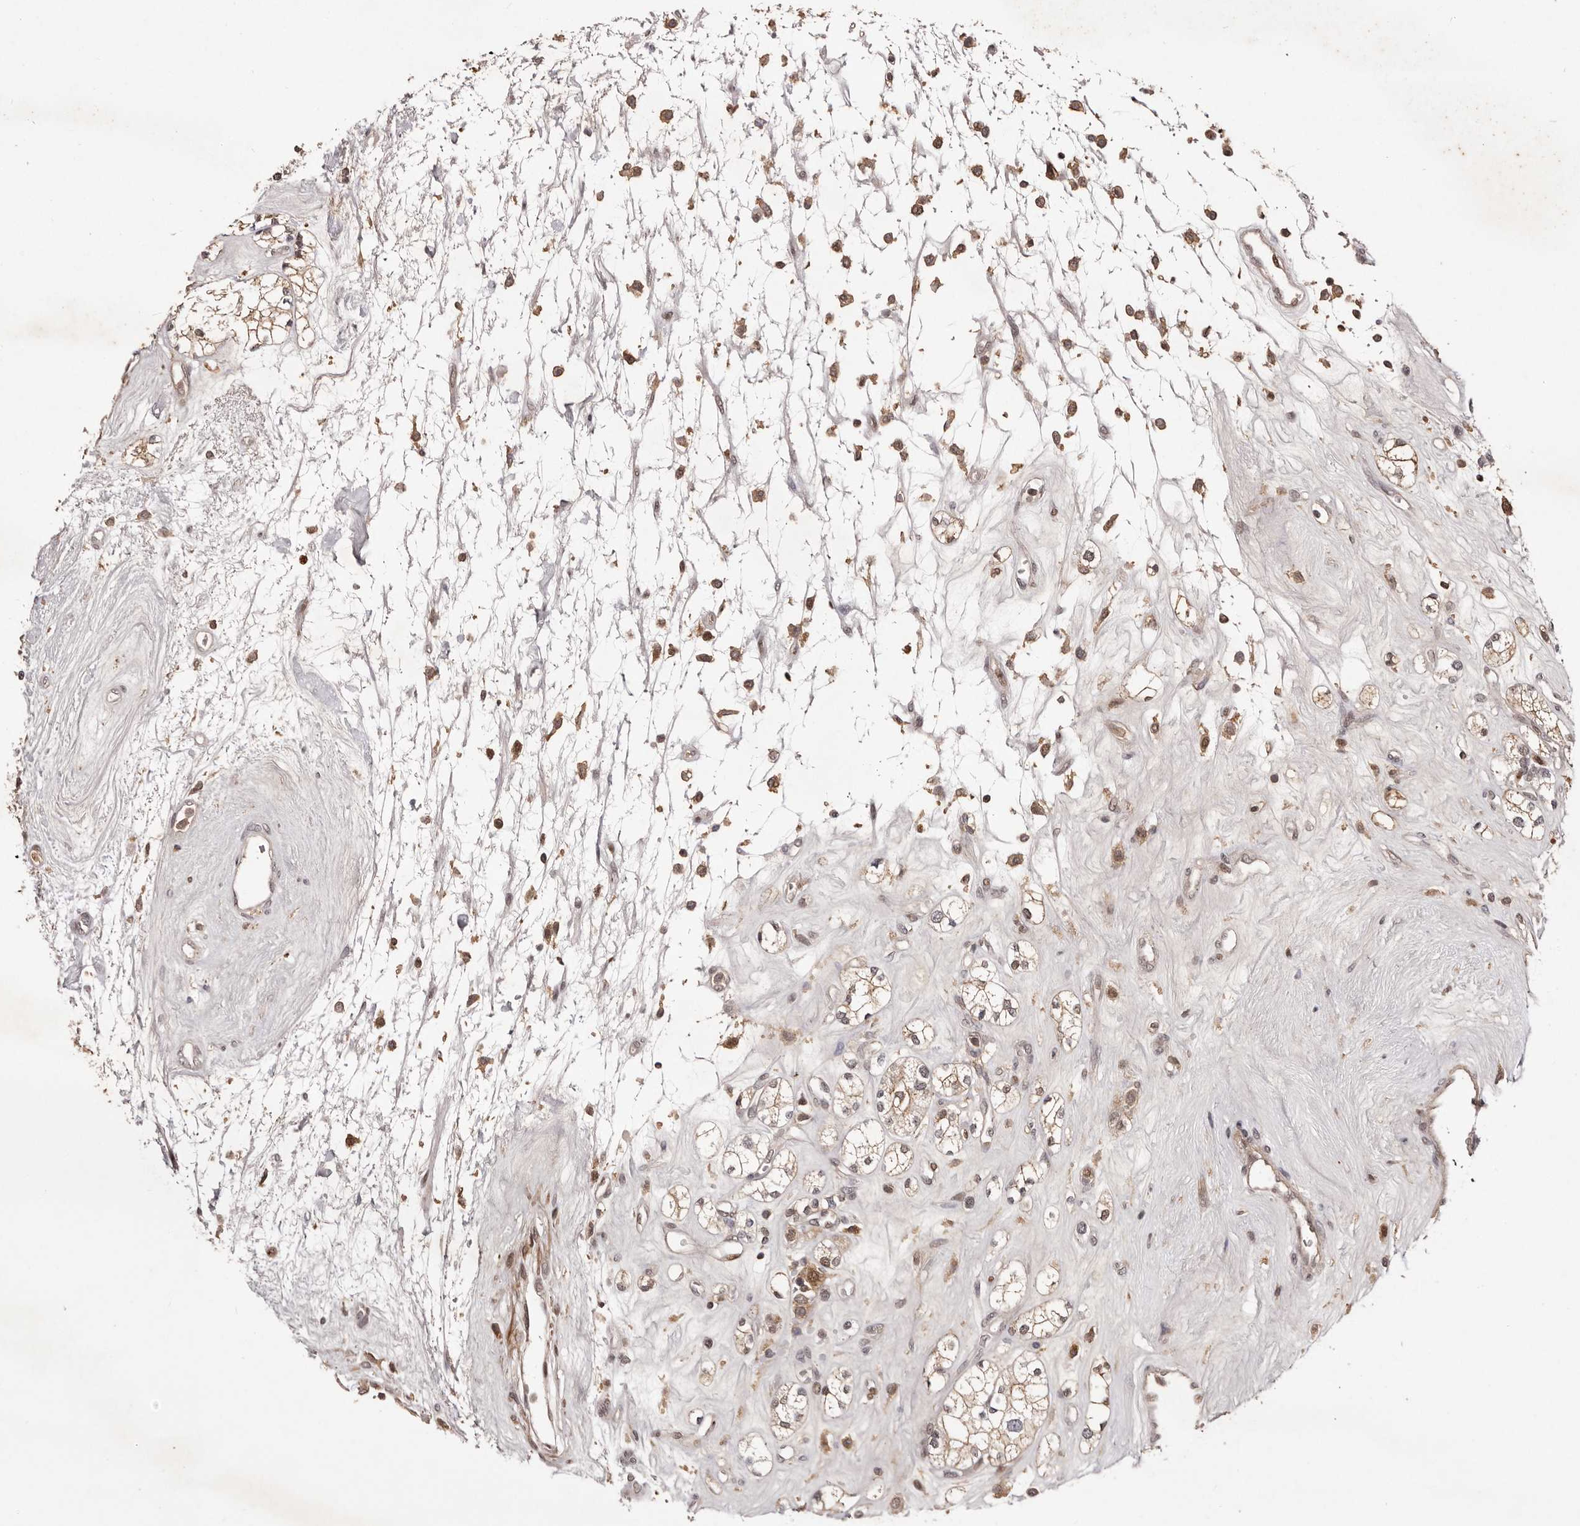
{"staining": {"intensity": "weak", "quantity": ">75%", "location": "cytoplasmic/membranous,nuclear"}, "tissue": "renal cancer", "cell_type": "Tumor cells", "image_type": "cancer", "snomed": [{"axis": "morphology", "description": "Adenocarcinoma, NOS"}, {"axis": "topography", "description": "Kidney"}], "caption": "An image of renal cancer (adenocarcinoma) stained for a protein reveals weak cytoplasmic/membranous and nuclear brown staining in tumor cells.", "gene": "FBXO5", "patient": {"sex": "male", "age": 77}}